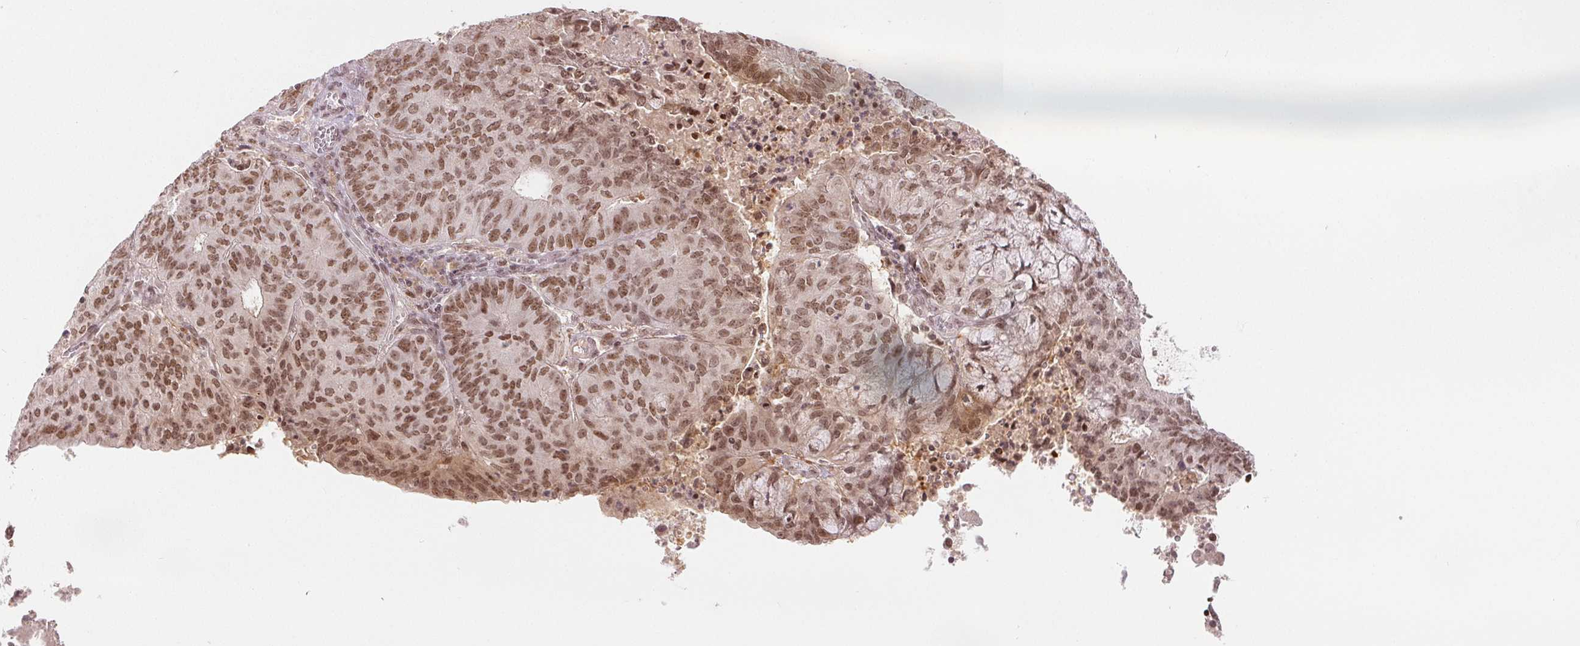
{"staining": {"intensity": "moderate", "quantity": ">75%", "location": "nuclear"}, "tissue": "endometrial cancer", "cell_type": "Tumor cells", "image_type": "cancer", "snomed": [{"axis": "morphology", "description": "Adenocarcinoma, NOS"}, {"axis": "topography", "description": "Endometrium"}], "caption": "This histopathology image shows immunohistochemistry (IHC) staining of endometrial cancer, with medium moderate nuclear positivity in approximately >75% of tumor cells.", "gene": "DEK", "patient": {"sex": "female", "age": 82}}